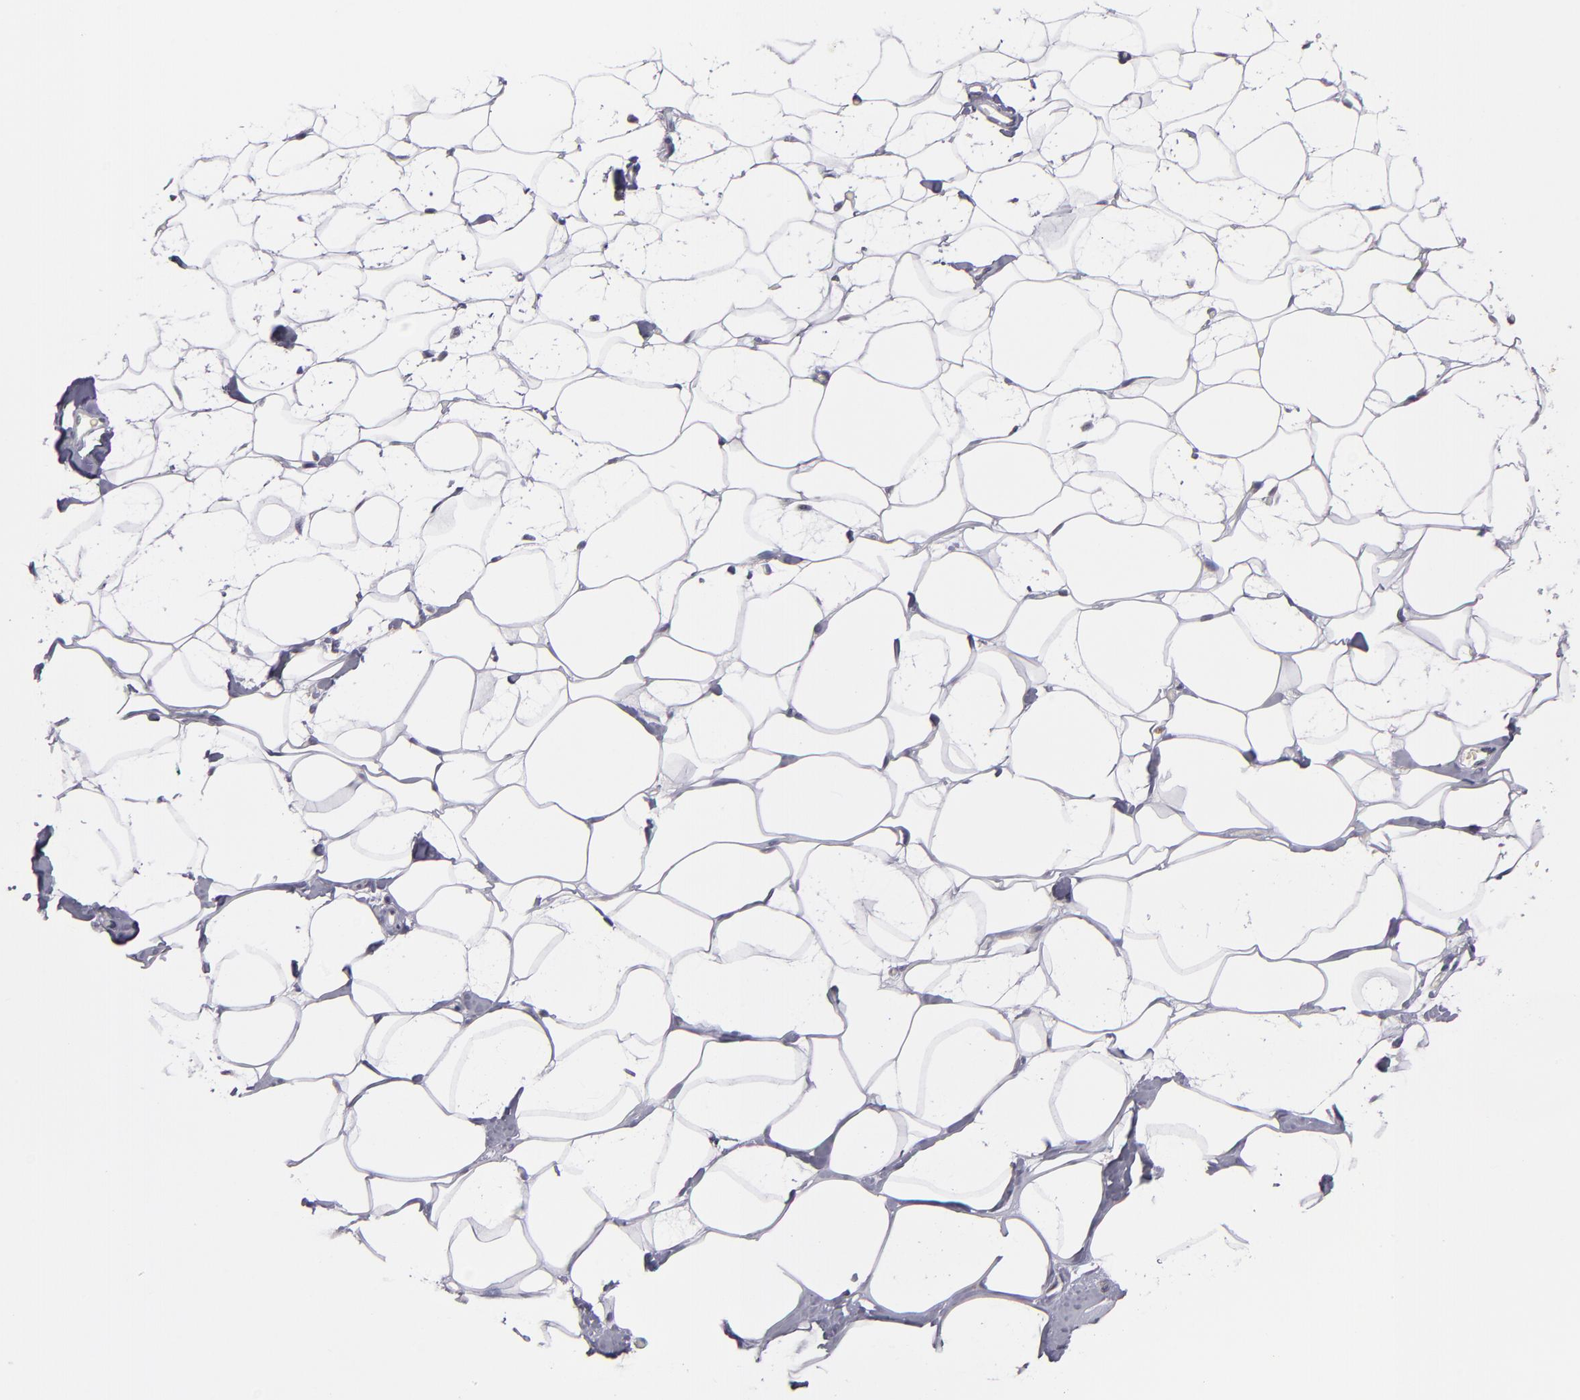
{"staining": {"intensity": "negative", "quantity": "none", "location": "none"}, "tissue": "breast", "cell_type": "Adipocytes", "image_type": "normal", "snomed": [{"axis": "morphology", "description": "Normal tissue, NOS"}, {"axis": "morphology", "description": "Fibrosis, NOS"}, {"axis": "topography", "description": "Breast"}], "caption": "IHC photomicrograph of unremarkable breast: breast stained with DAB shows no significant protein positivity in adipocytes.", "gene": "CDC7", "patient": {"sex": "female", "age": 39}}